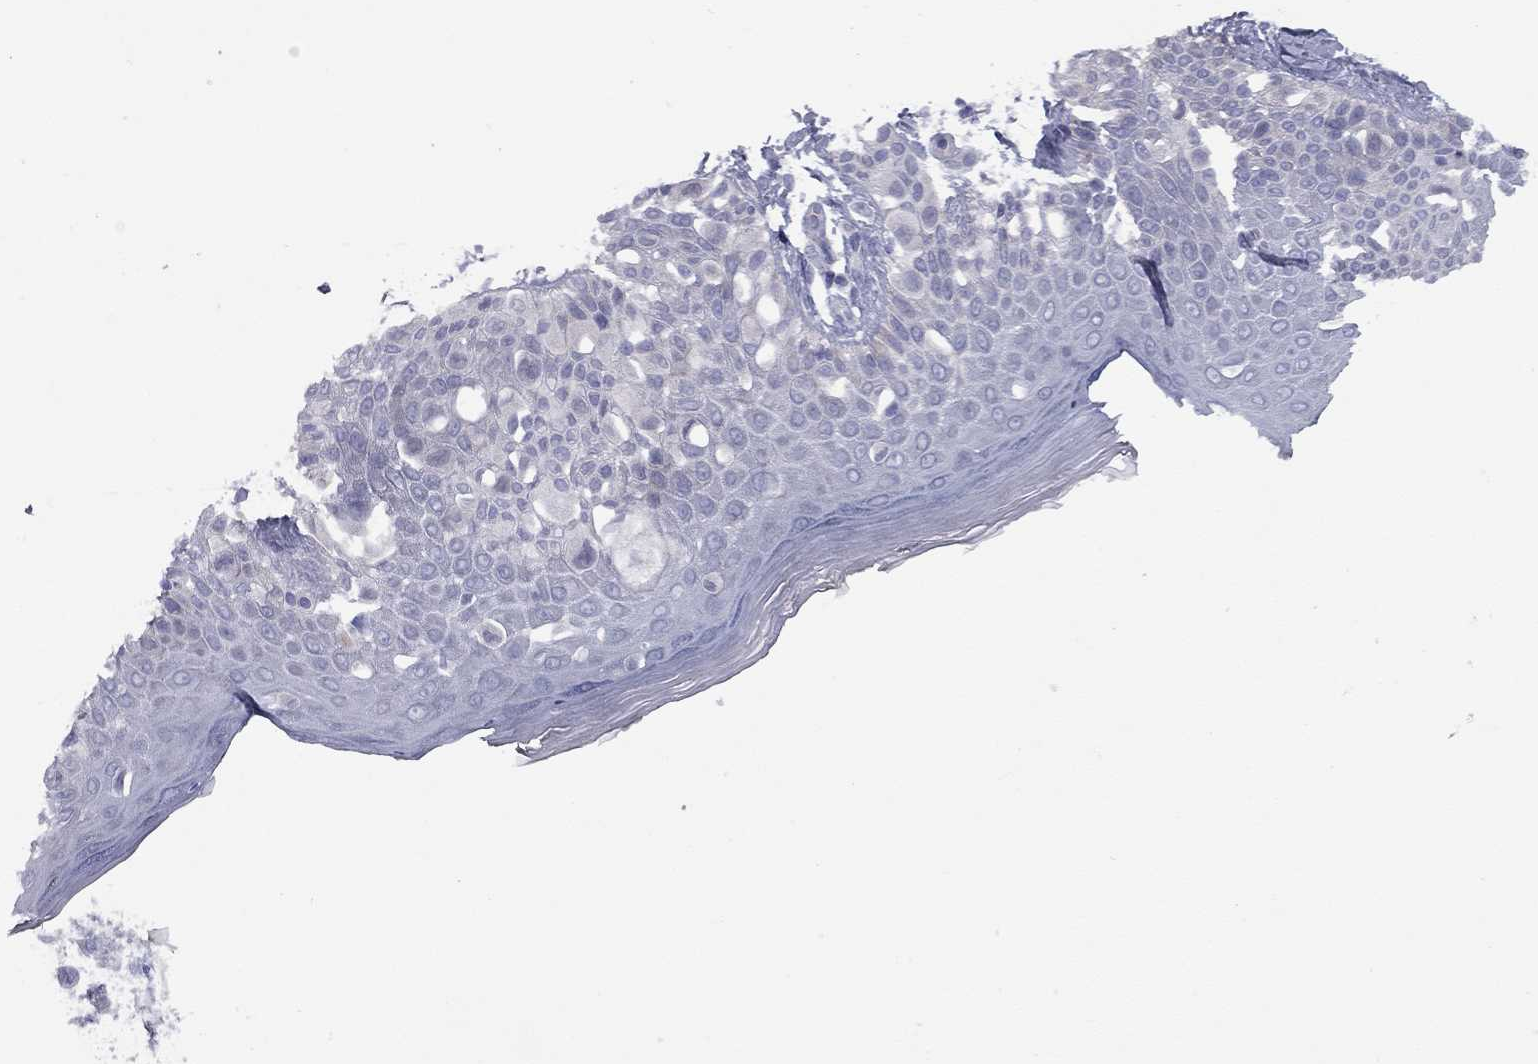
{"staining": {"intensity": "negative", "quantity": "none", "location": "none"}, "tissue": "melanoma", "cell_type": "Tumor cells", "image_type": "cancer", "snomed": [{"axis": "morphology", "description": "Malignant melanoma, NOS"}, {"axis": "topography", "description": "Skin"}], "caption": "This is a histopathology image of IHC staining of melanoma, which shows no positivity in tumor cells.", "gene": "UNC119B", "patient": {"sex": "female", "age": 73}}